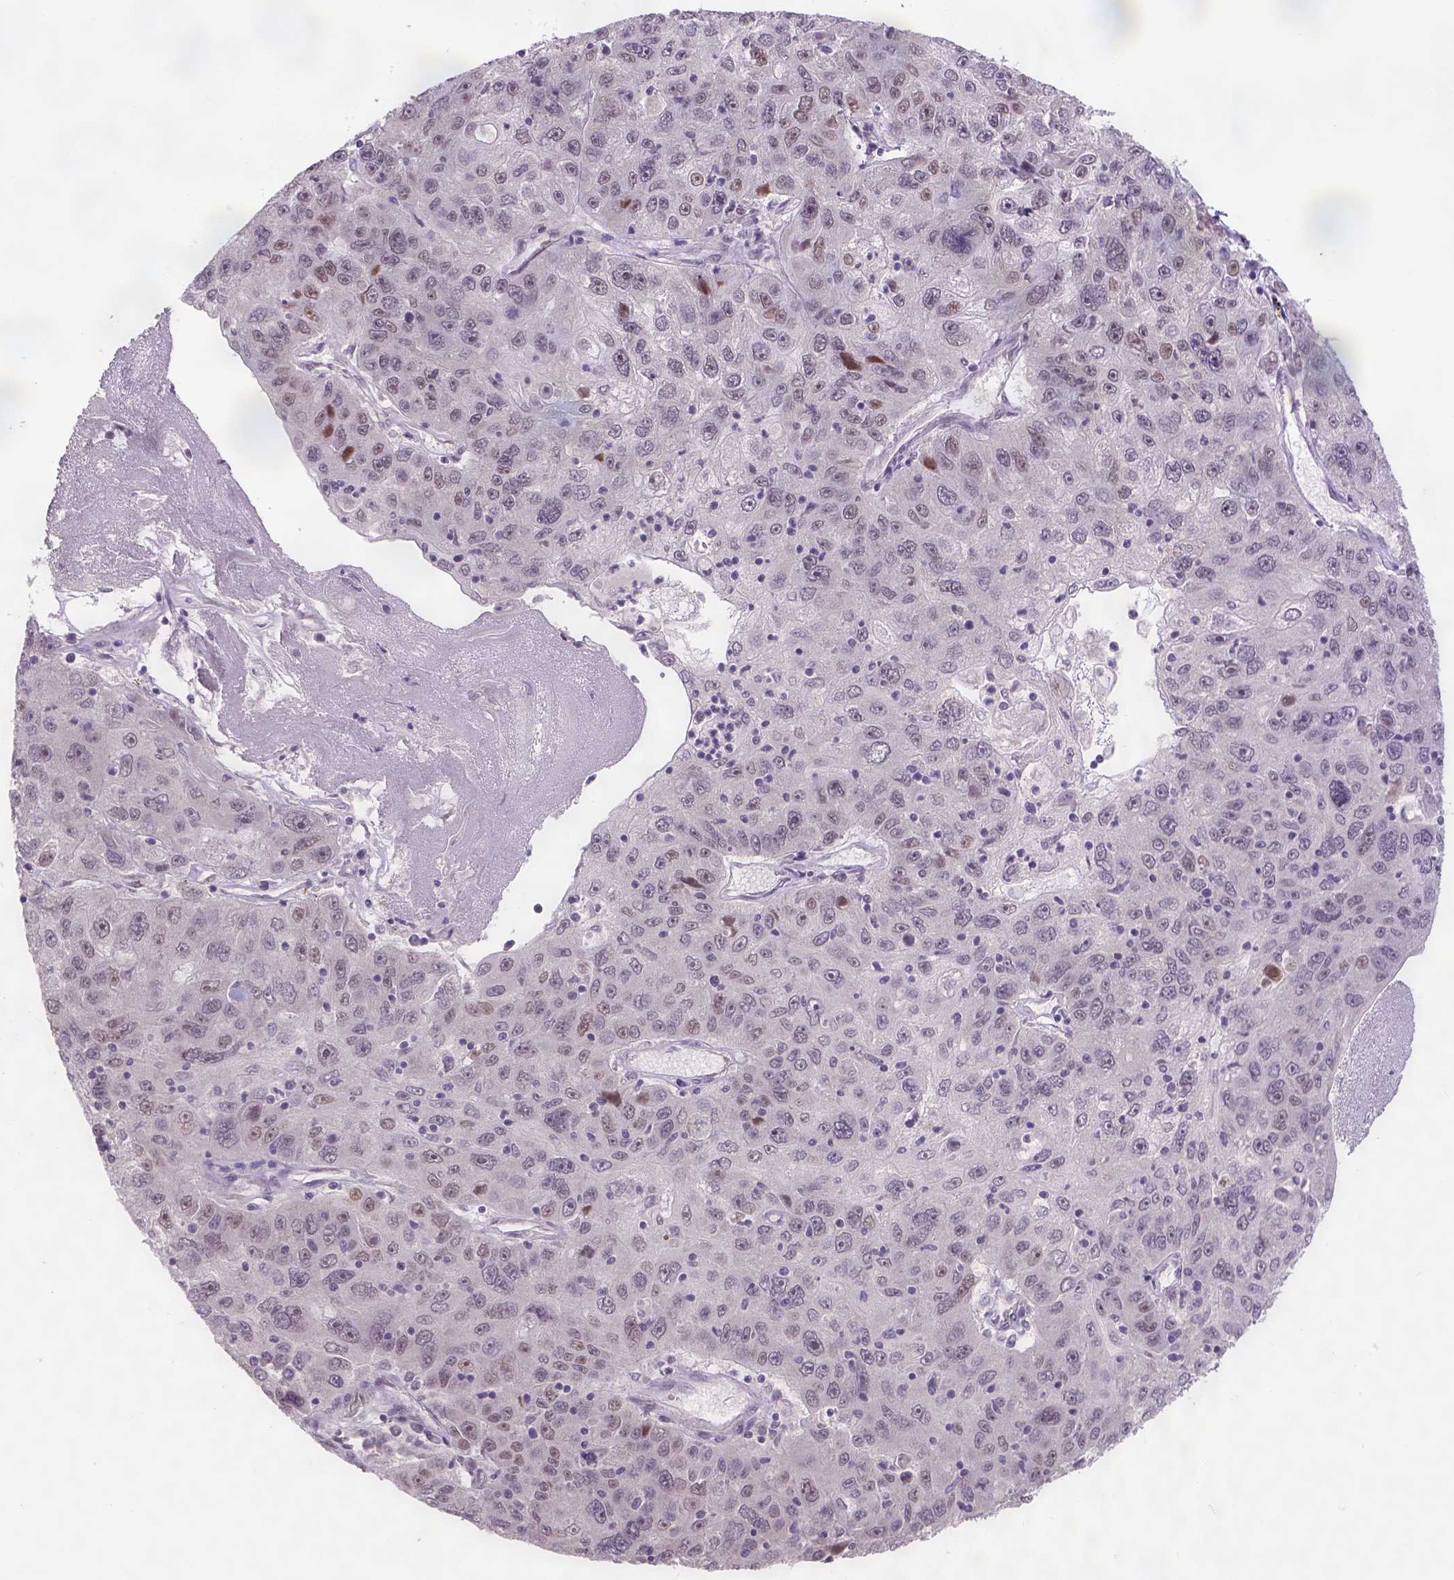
{"staining": {"intensity": "weak", "quantity": "<25%", "location": "nuclear"}, "tissue": "stomach cancer", "cell_type": "Tumor cells", "image_type": "cancer", "snomed": [{"axis": "morphology", "description": "Adenocarcinoma, NOS"}, {"axis": "topography", "description": "Stomach"}], "caption": "Tumor cells are negative for protein expression in human stomach cancer.", "gene": "FANCE", "patient": {"sex": "male", "age": 56}}